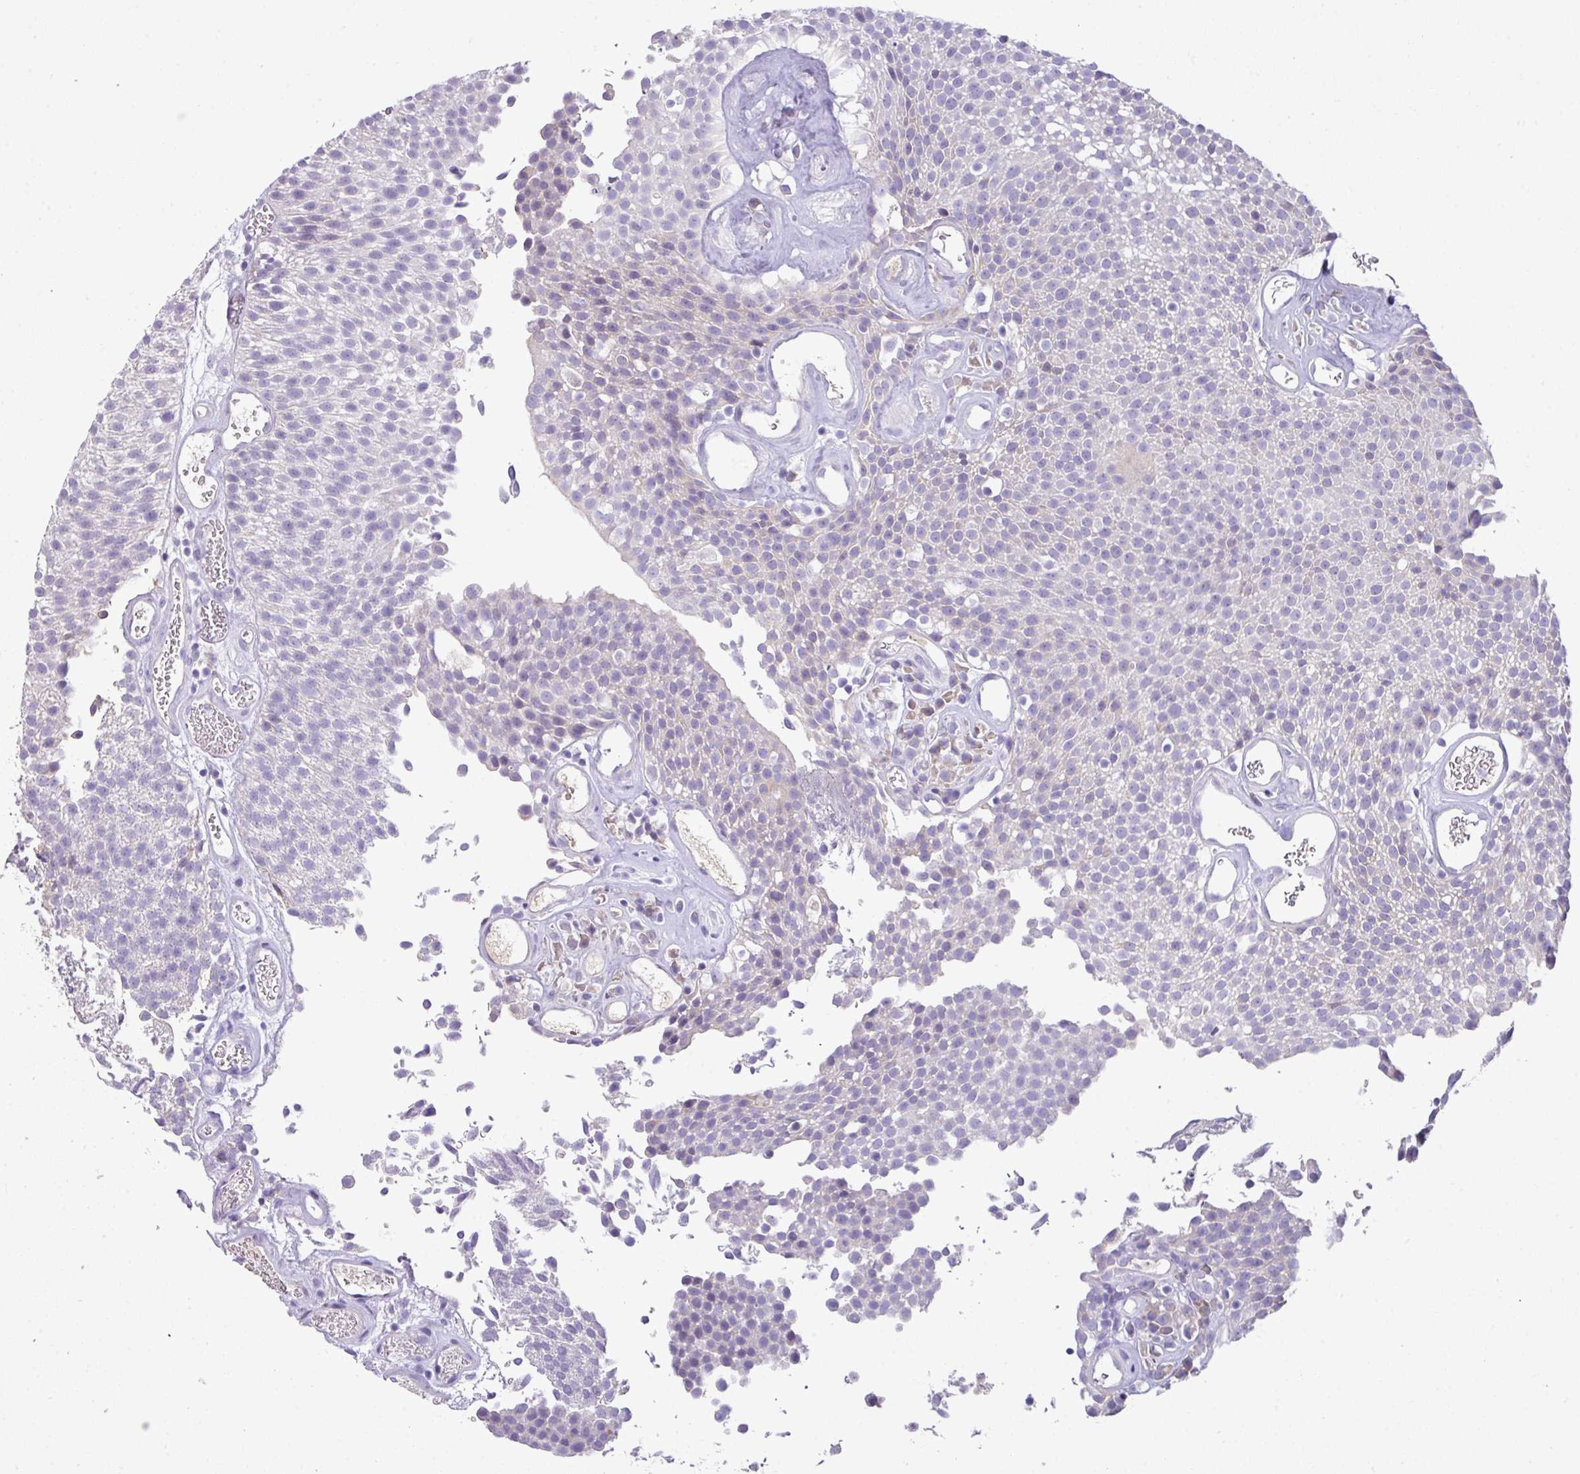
{"staining": {"intensity": "negative", "quantity": "none", "location": "none"}, "tissue": "urothelial cancer", "cell_type": "Tumor cells", "image_type": "cancer", "snomed": [{"axis": "morphology", "description": "Urothelial carcinoma, Low grade"}, {"axis": "topography", "description": "Urinary bladder"}], "caption": "This is an immunohistochemistry (IHC) image of urothelial cancer. There is no positivity in tumor cells.", "gene": "OR6C6", "patient": {"sex": "female", "age": 79}}